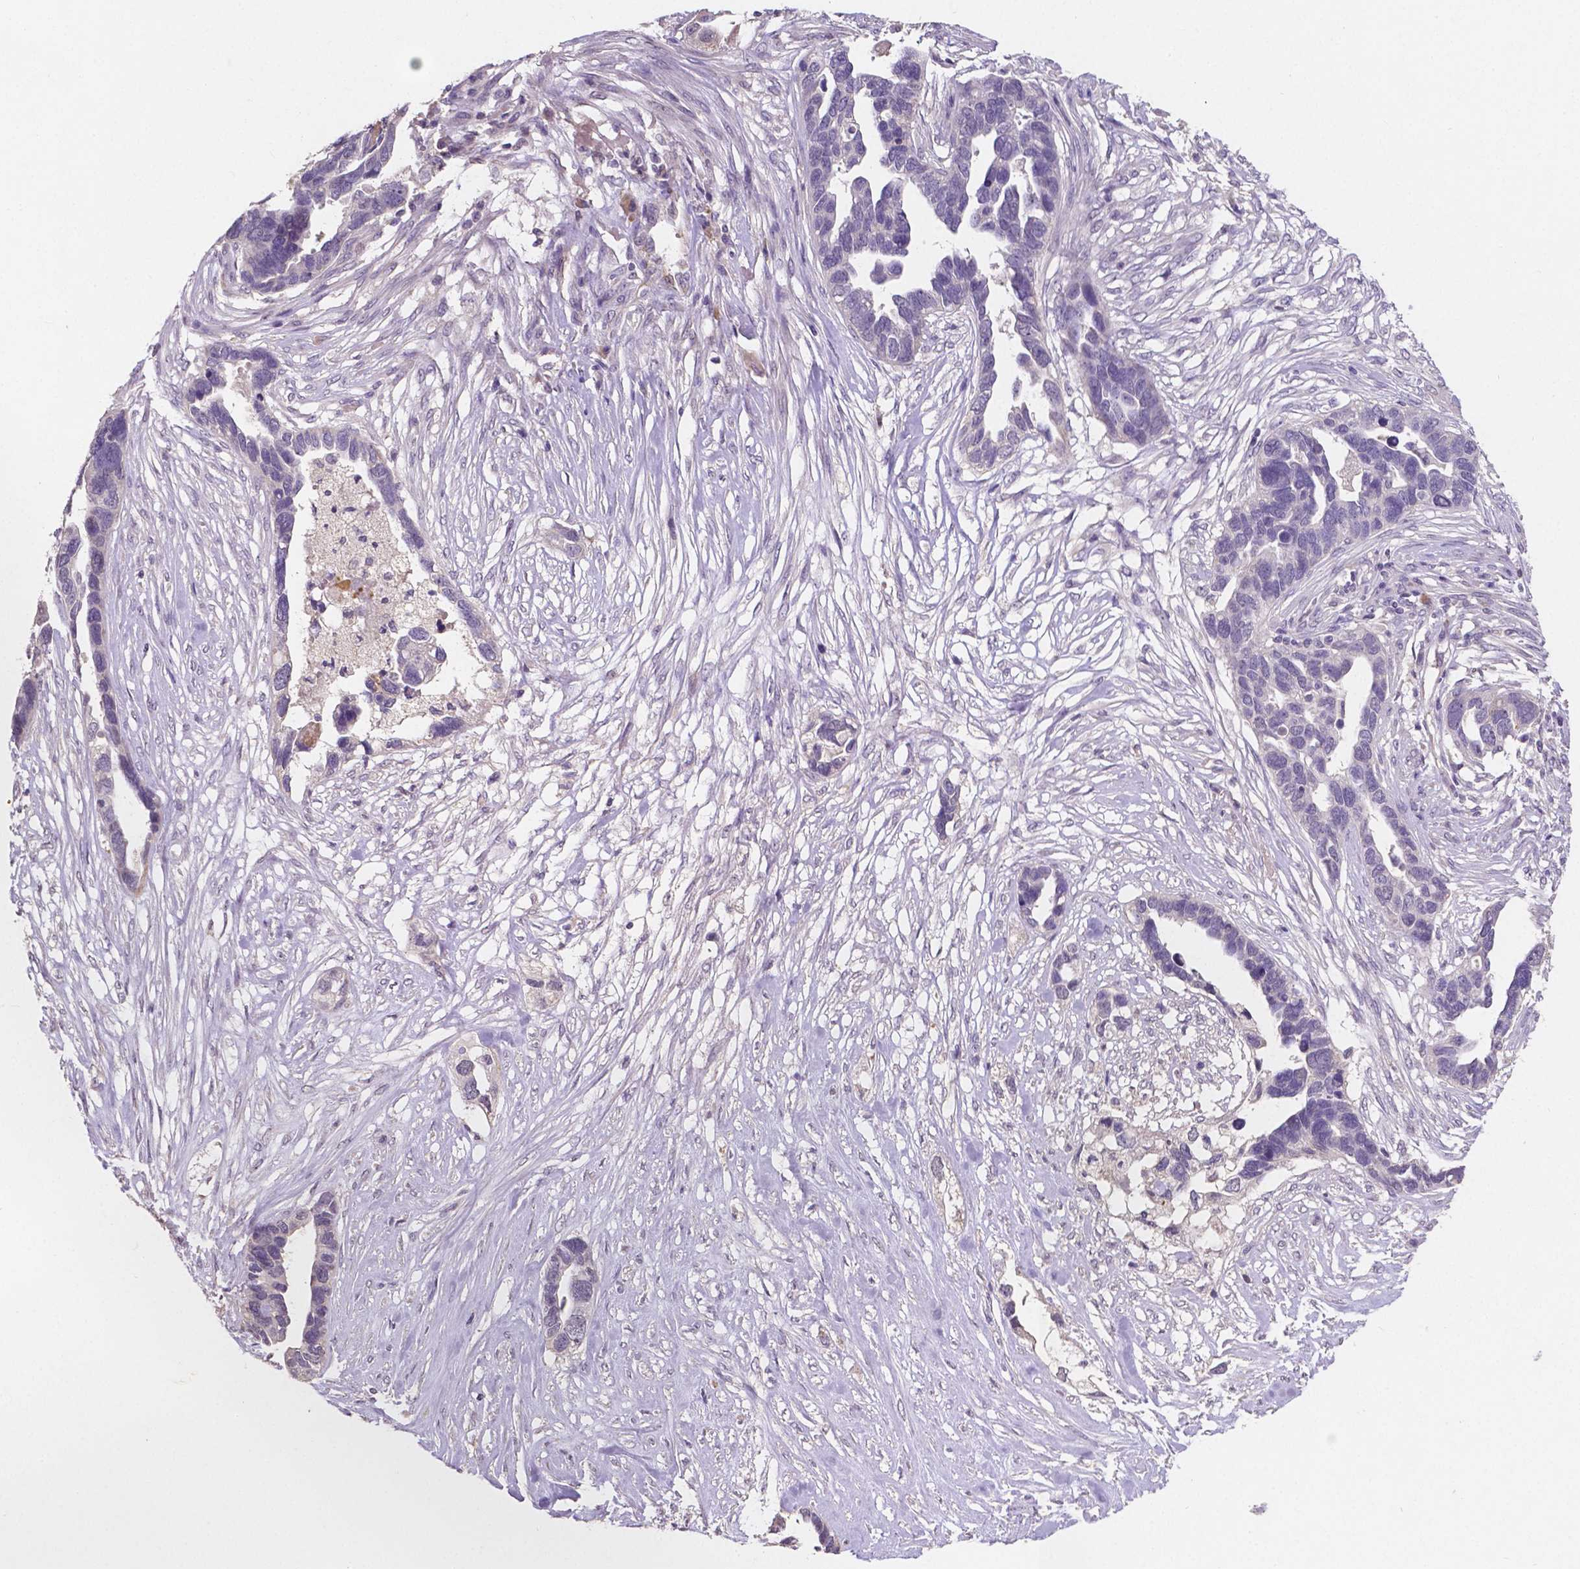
{"staining": {"intensity": "negative", "quantity": "none", "location": "none"}, "tissue": "ovarian cancer", "cell_type": "Tumor cells", "image_type": "cancer", "snomed": [{"axis": "morphology", "description": "Cystadenocarcinoma, serous, NOS"}, {"axis": "topography", "description": "Ovary"}], "caption": "This is a photomicrograph of IHC staining of ovarian serous cystadenocarcinoma, which shows no positivity in tumor cells. (Immunohistochemistry (ihc), brightfield microscopy, high magnification).", "gene": "ELAVL2", "patient": {"sex": "female", "age": 54}}